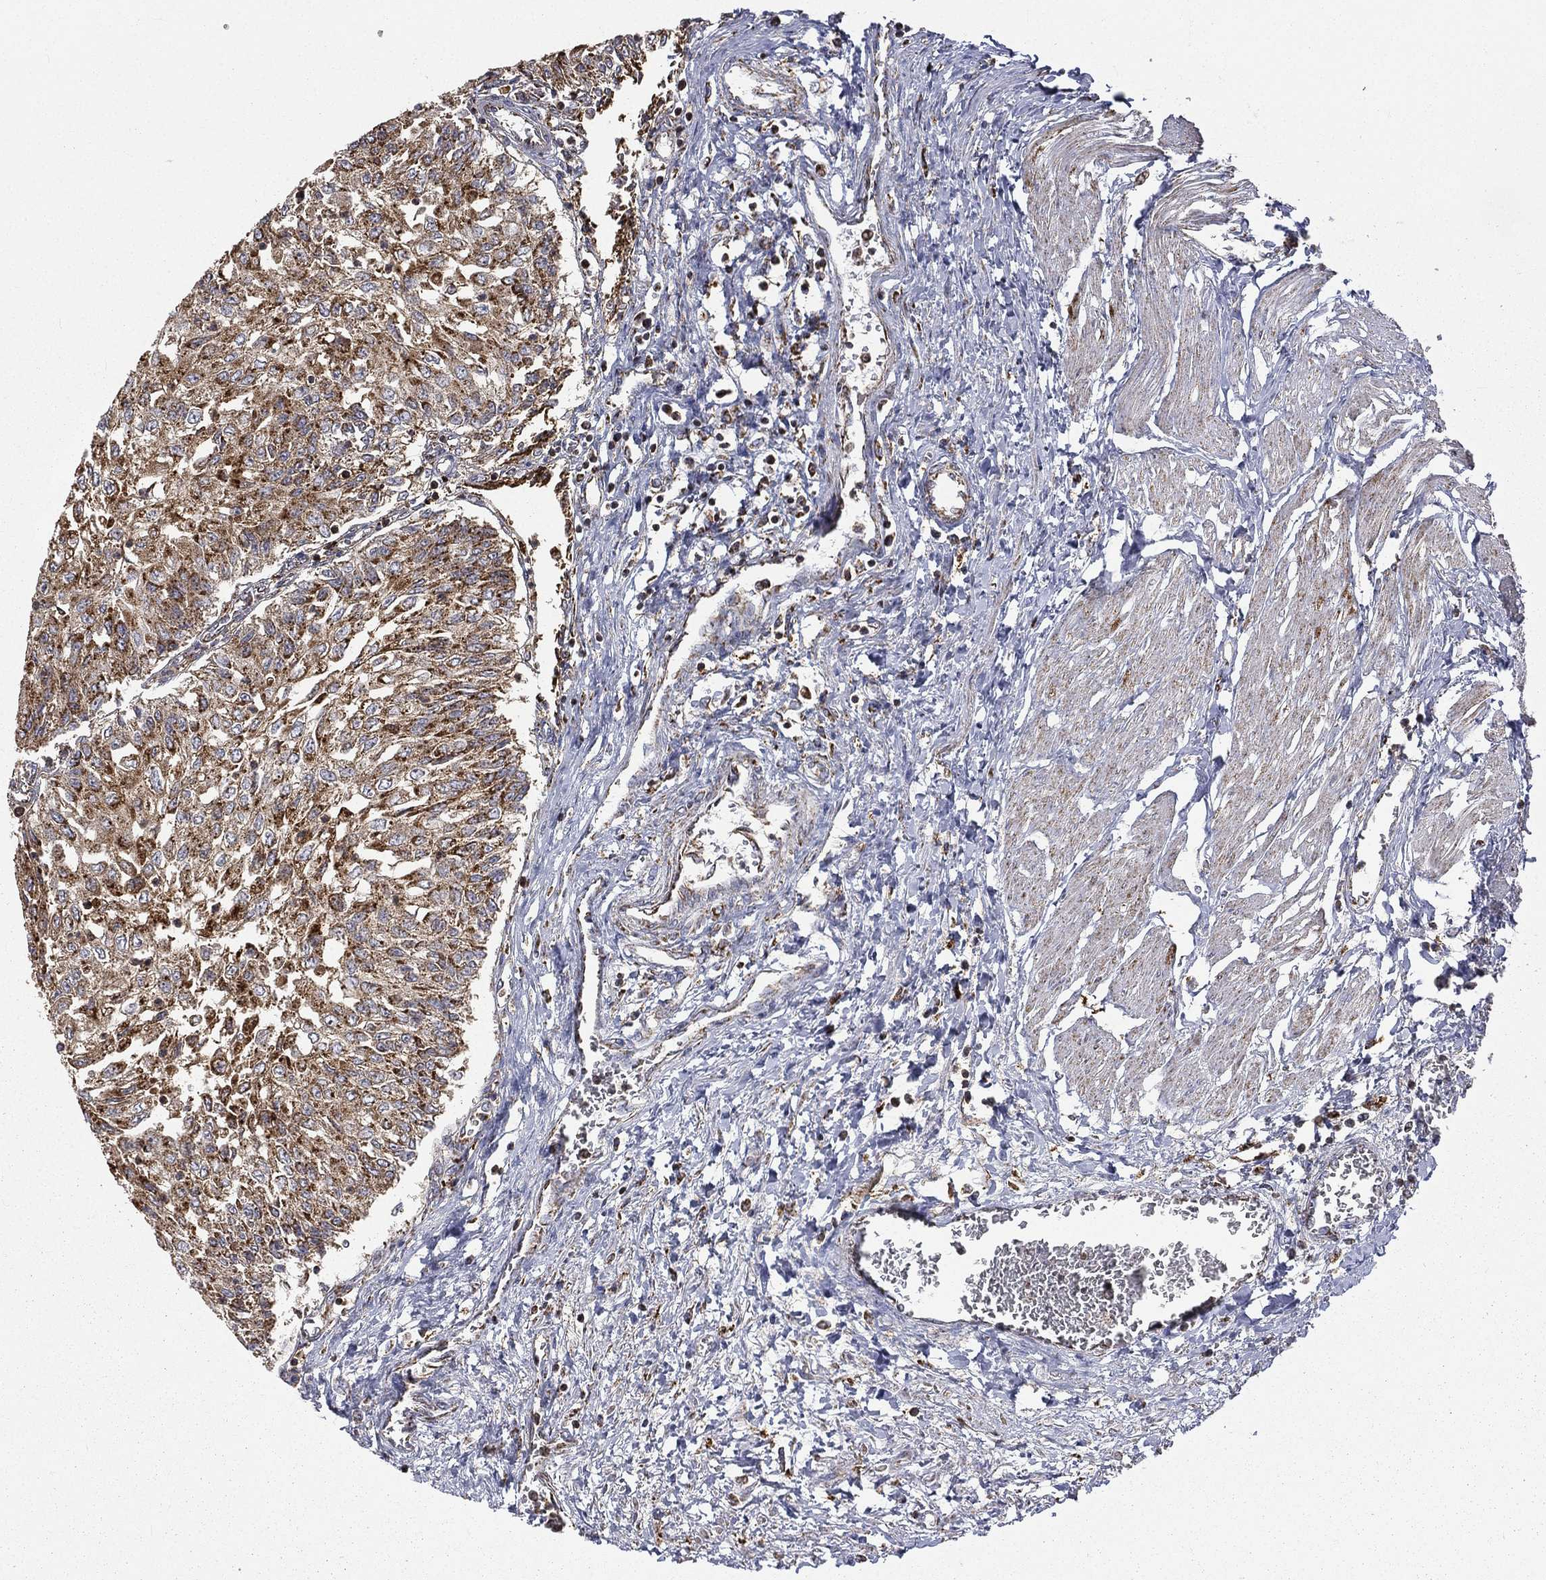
{"staining": {"intensity": "strong", "quantity": "25%-75%", "location": "cytoplasmic/membranous"}, "tissue": "urothelial cancer", "cell_type": "Tumor cells", "image_type": "cancer", "snomed": [{"axis": "morphology", "description": "Urothelial carcinoma, Low grade"}, {"axis": "topography", "description": "Urinary bladder"}], "caption": "A brown stain shows strong cytoplasmic/membranous expression of a protein in human urothelial cancer tumor cells.", "gene": "RIN3", "patient": {"sex": "male", "age": 78}}